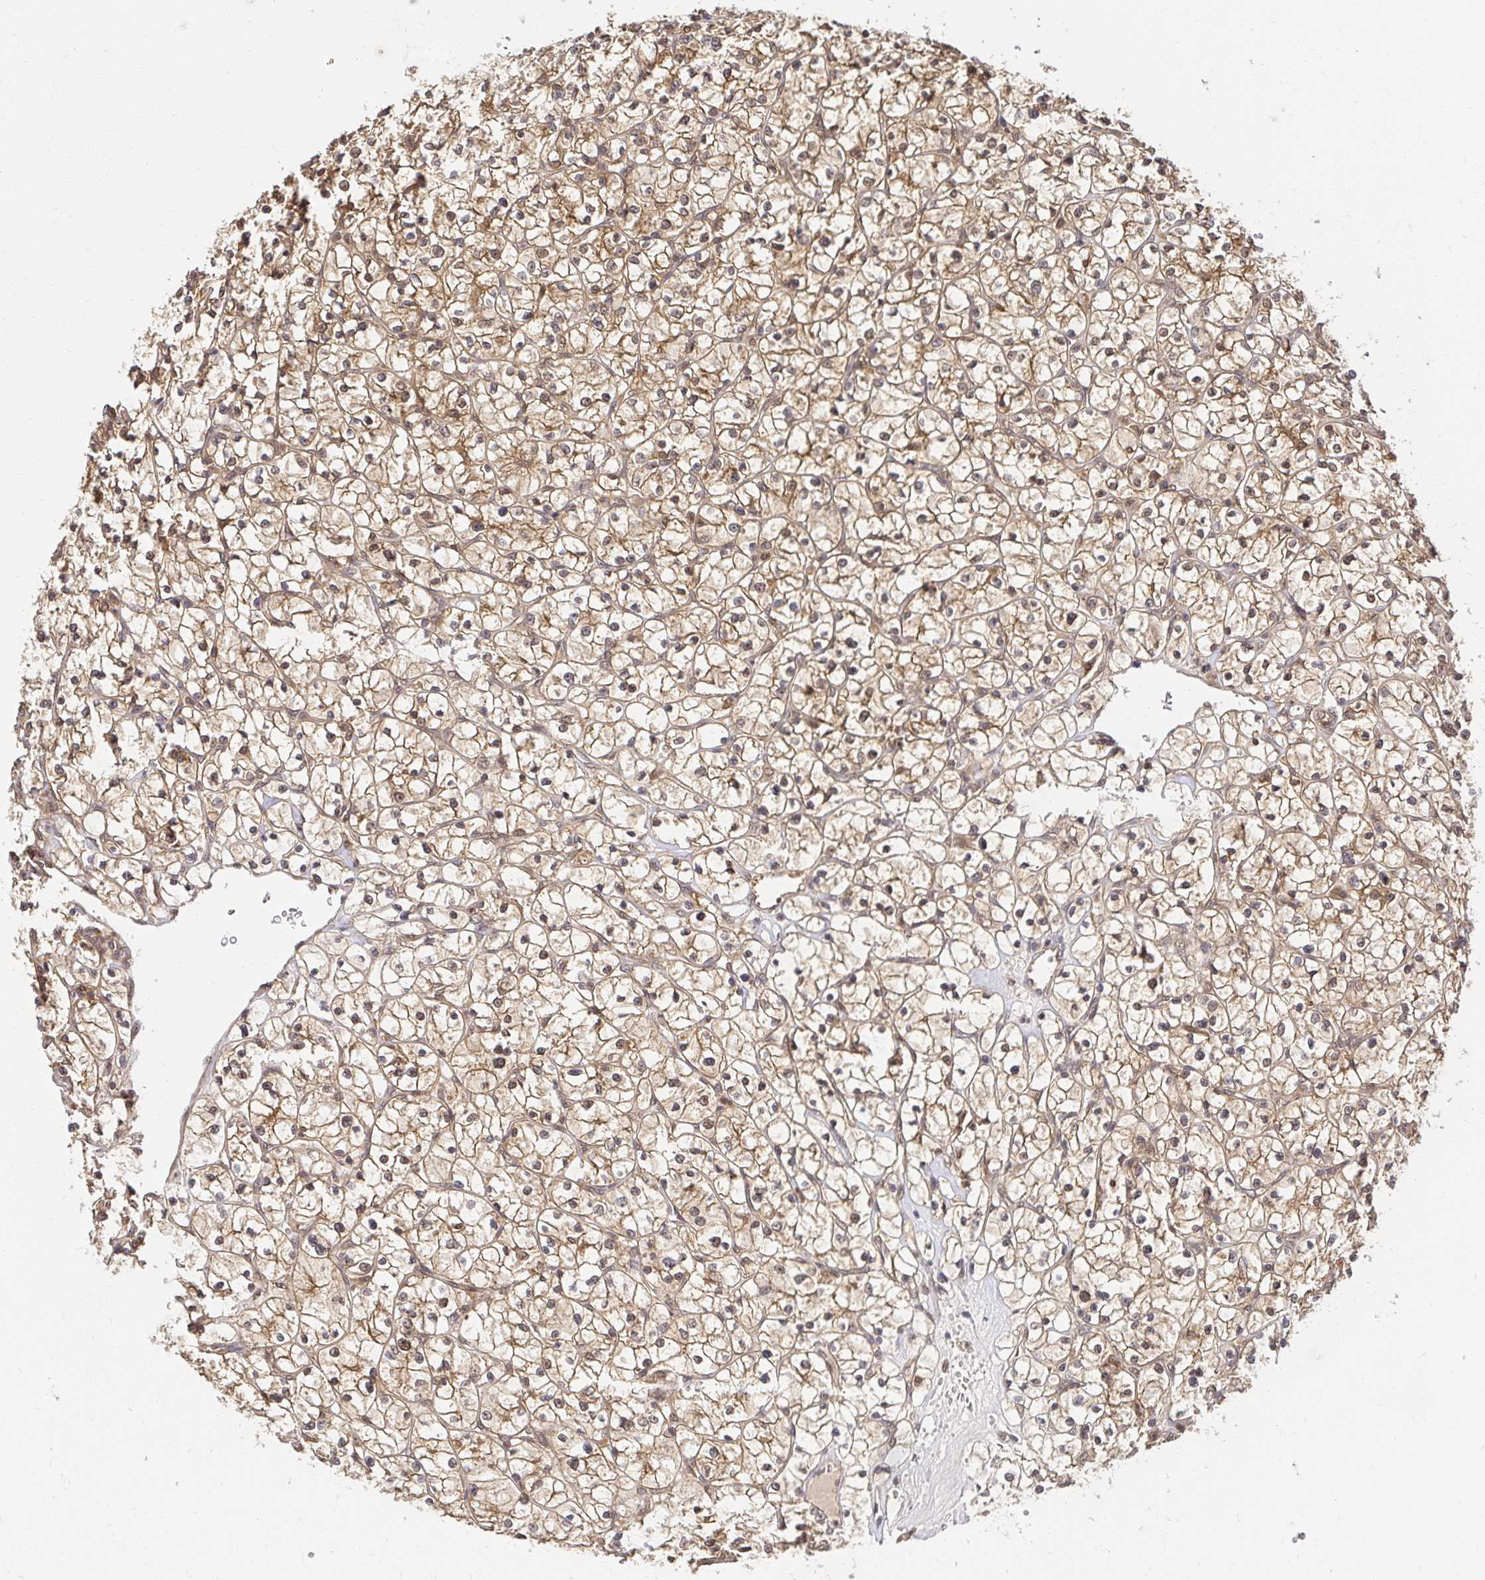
{"staining": {"intensity": "moderate", "quantity": ">75%", "location": "cytoplasmic/membranous,nuclear"}, "tissue": "renal cancer", "cell_type": "Tumor cells", "image_type": "cancer", "snomed": [{"axis": "morphology", "description": "Adenocarcinoma, NOS"}, {"axis": "topography", "description": "Kidney"}], "caption": "About >75% of tumor cells in renal cancer show moderate cytoplasmic/membranous and nuclear protein staining as visualized by brown immunohistochemical staining.", "gene": "PSMA4", "patient": {"sex": "female", "age": 64}}